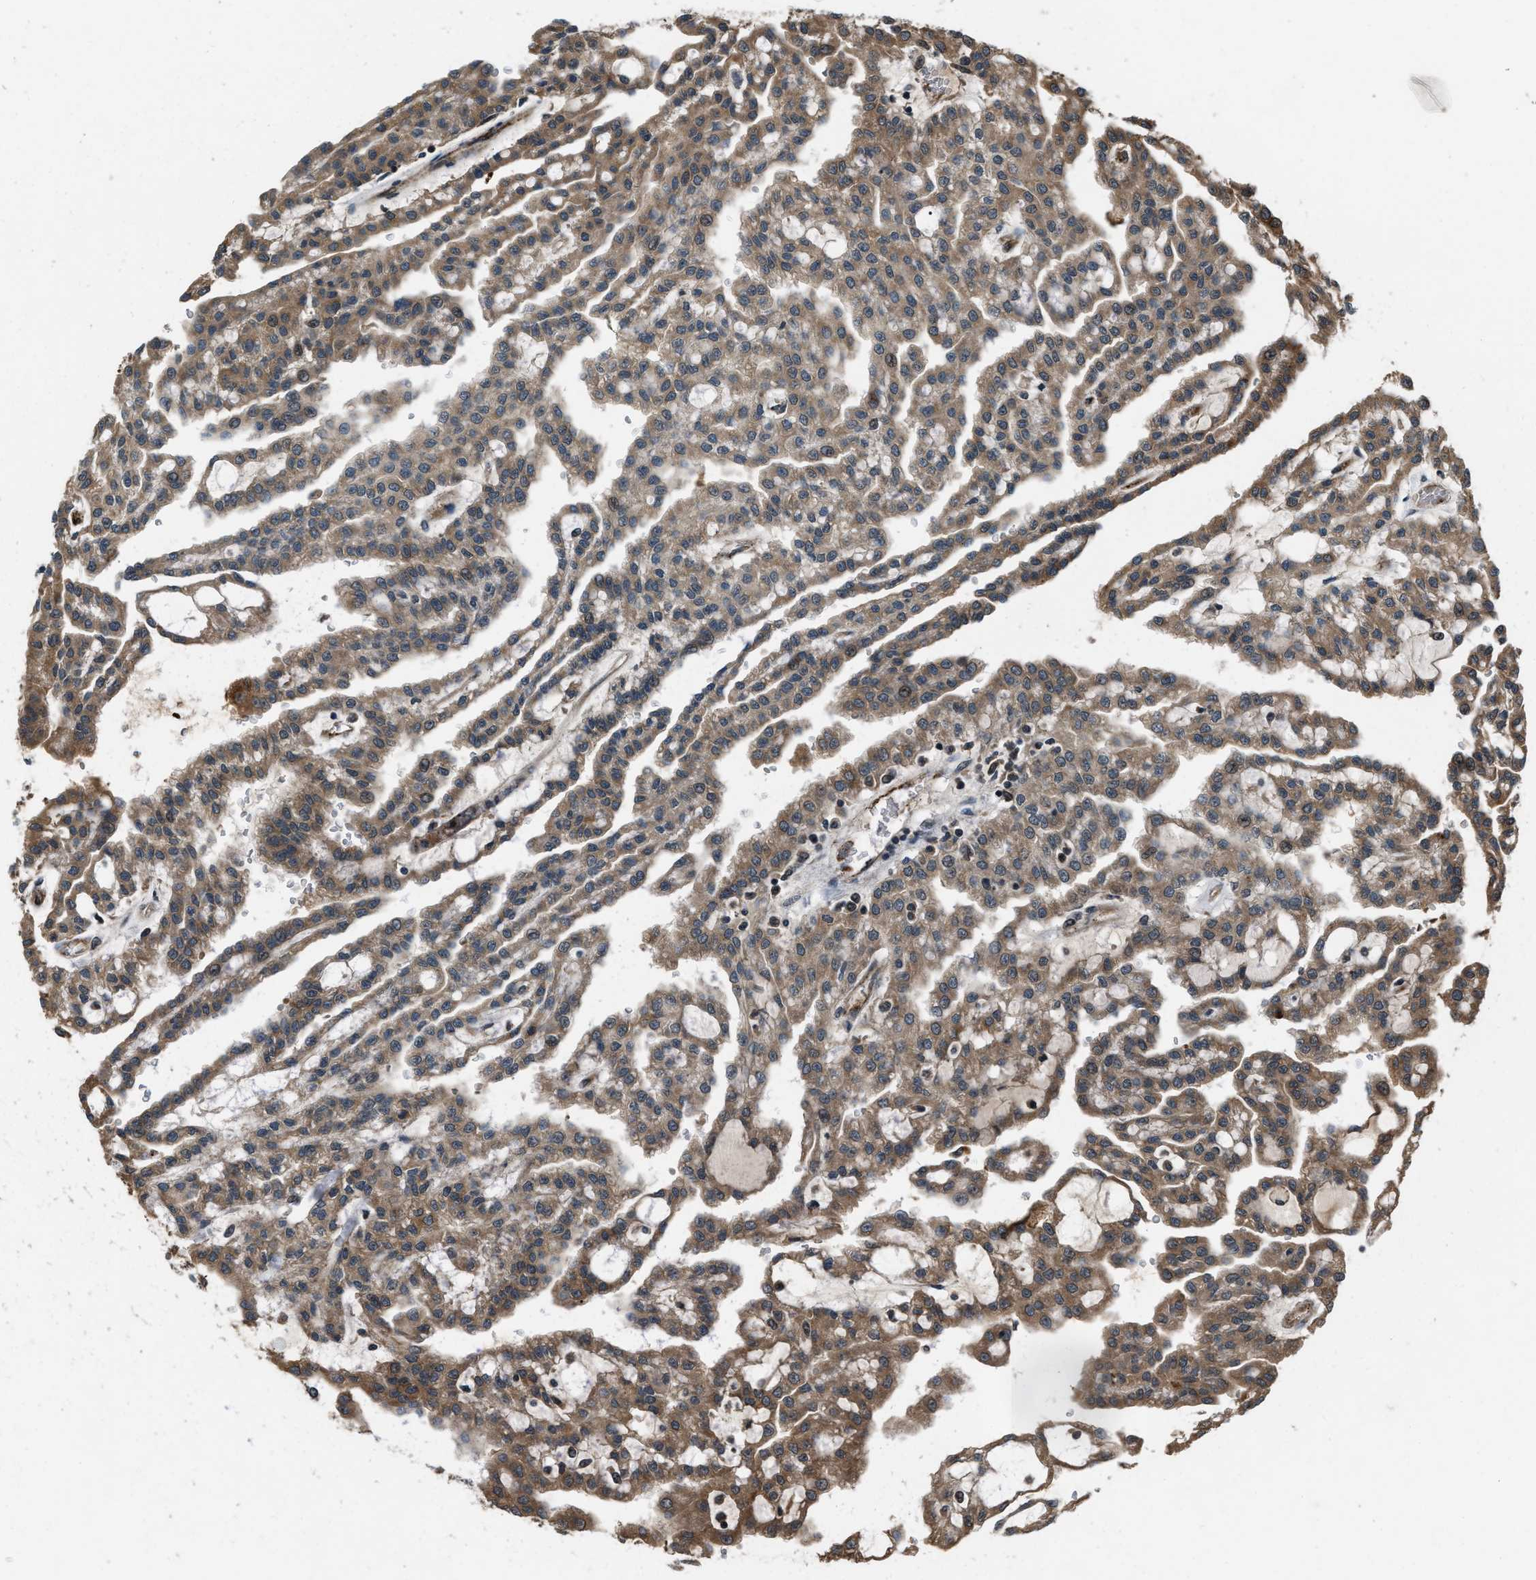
{"staining": {"intensity": "moderate", "quantity": ">75%", "location": "cytoplasmic/membranous"}, "tissue": "renal cancer", "cell_type": "Tumor cells", "image_type": "cancer", "snomed": [{"axis": "morphology", "description": "Adenocarcinoma, NOS"}, {"axis": "topography", "description": "Kidney"}], "caption": "A medium amount of moderate cytoplasmic/membranous positivity is identified in about >75% of tumor cells in renal cancer (adenocarcinoma) tissue. Immunohistochemistry stains the protein in brown and the nuclei are stained blue.", "gene": "IRAK4", "patient": {"sex": "male", "age": 63}}